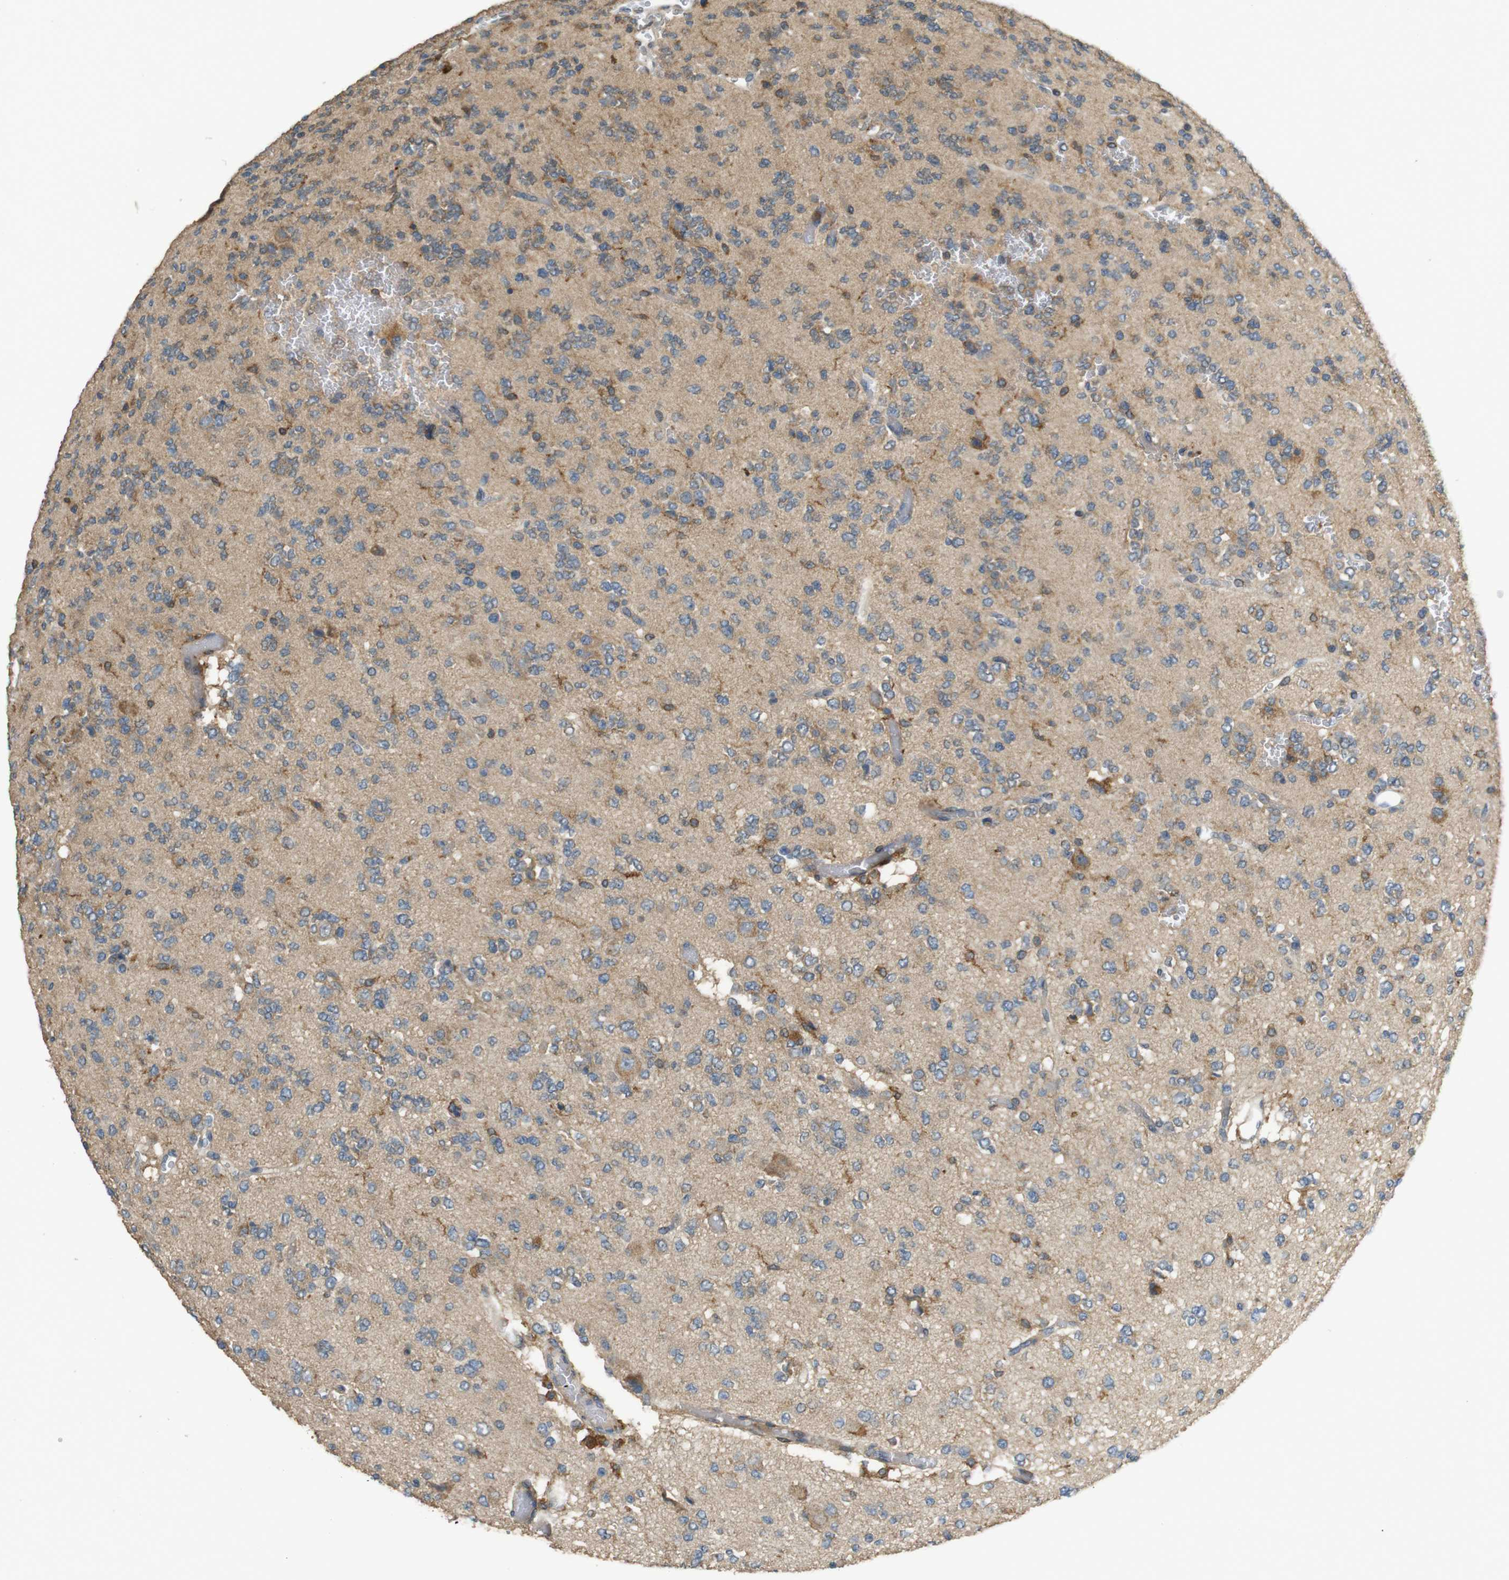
{"staining": {"intensity": "moderate", "quantity": "<25%", "location": "cytoplasmic/membranous"}, "tissue": "glioma", "cell_type": "Tumor cells", "image_type": "cancer", "snomed": [{"axis": "morphology", "description": "Glioma, malignant, Low grade"}, {"axis": "topography", "description": "Brain"}], "caption": "Tumor cells reveal moderate cytoplasmic/membranous positivity in about <25% of cells in malignant glioma (low-grade).", "gene": "ARHGAP24", "patient": {"sex": "male", "age": 38}}